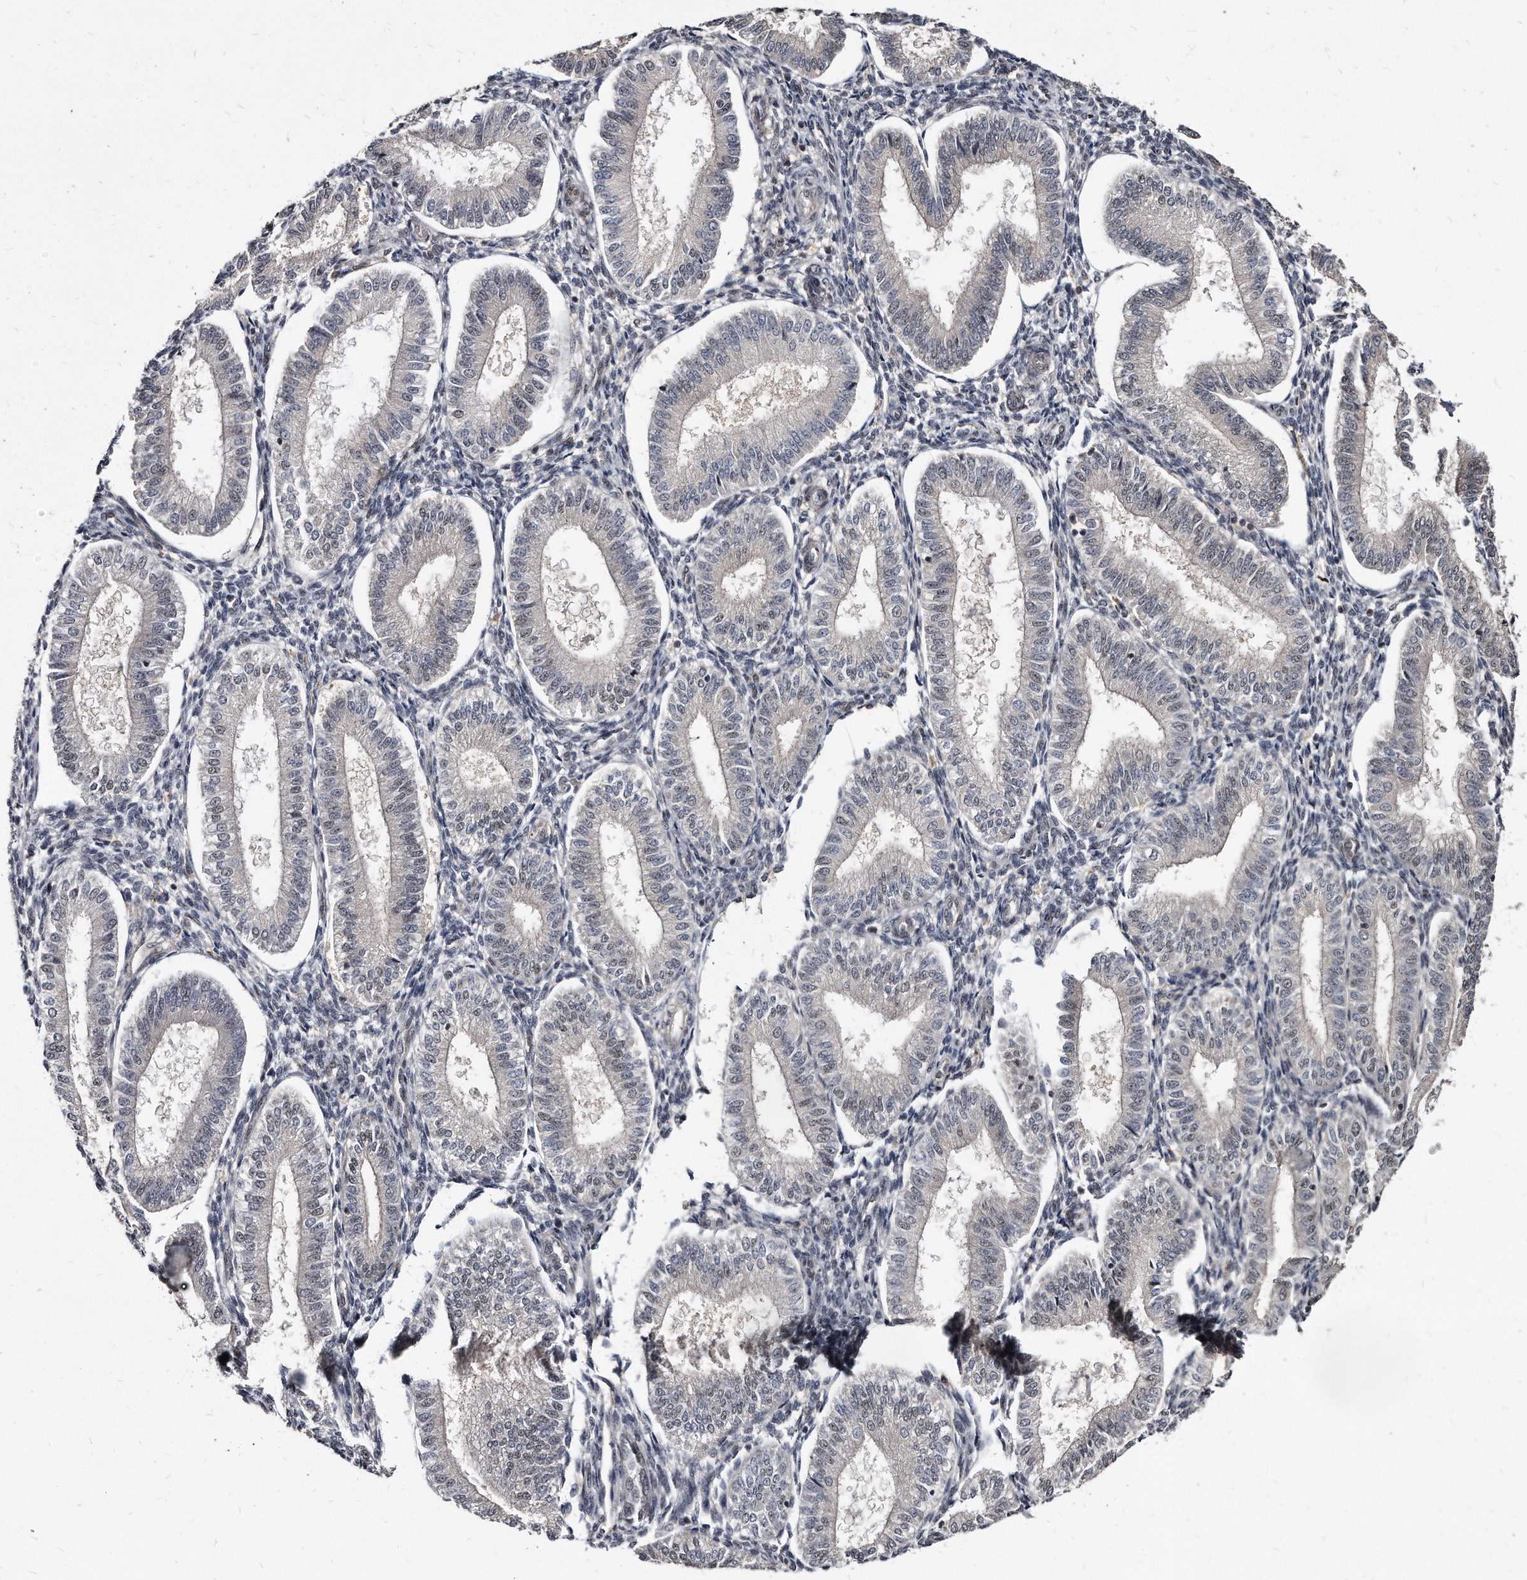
{"staining": {"intensity": "negative", "quantity": "none", "location": "none"}, "tissue": "endometrium", "cell_type": "Cells in endometrial stroma", "image_type": "normal", "snomed": [{"axis": "morphology", "description": "Normal tissue, NOS"}, {"axis": "topography", "description": "Endometrium"}], "caption": "The immunohistochemistry (IHC) histopathology image has no significant staining in cells in endometrial stroma of endometrium.", "gene": "KLHDC3", "patient": {"sex": "female", "age": 39}}